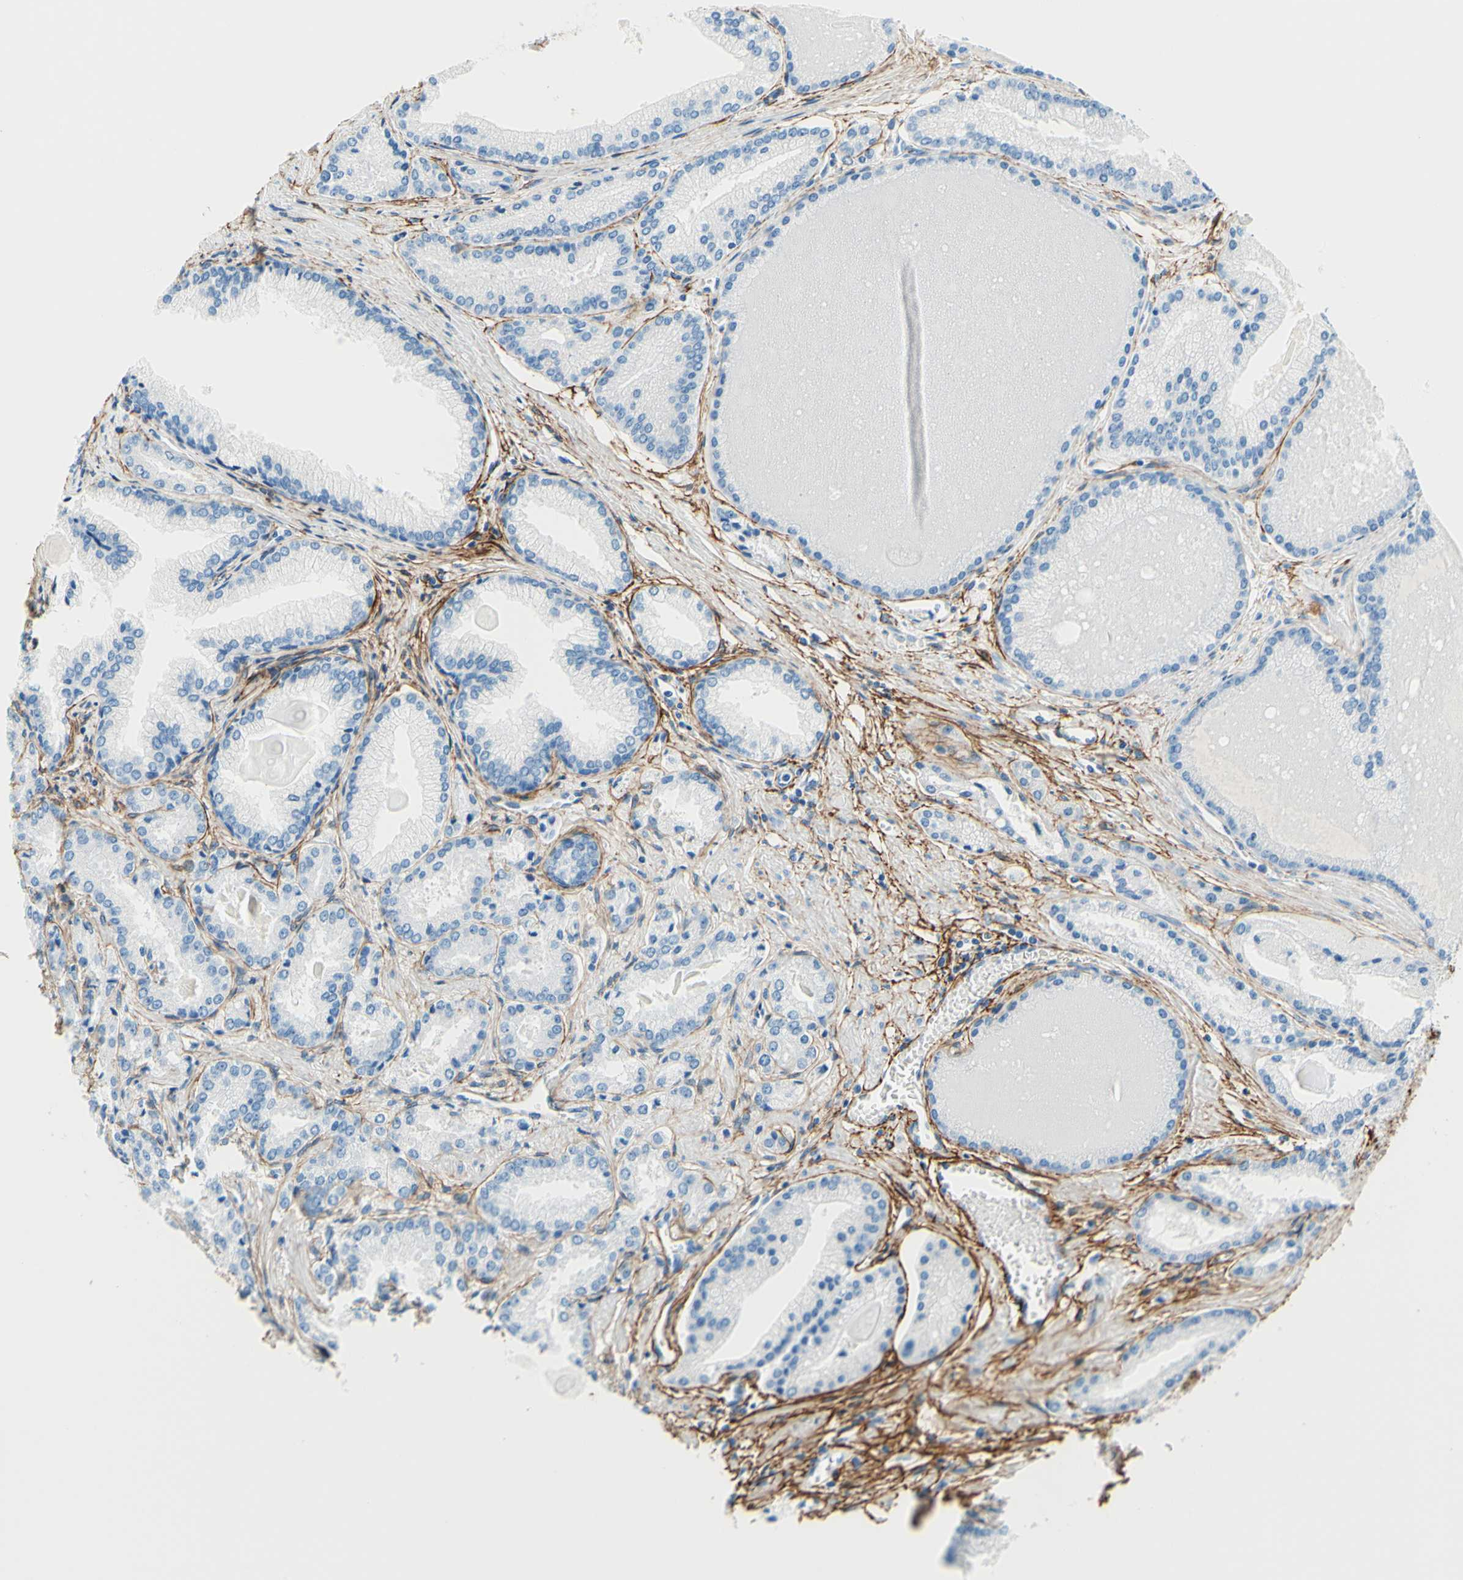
{"staining": {"intensity": "negative", "quantity": "none", "location": "none"}, "tissue": "prostate cancer", "cell_type": "Tumor cells", "image_type": "cancer", "snomed": [{"axis": "morphology", "description": "Adenocarcinoma, Low grade"}, {"axis": "topography", "description": "Prostate"}], "caption": "This is an immunohistochemistry (IHC) micrograph of human prostate cancer (adenocarcinoma (low-grade)). There is no staining in tumor cells.", "gene": "MFAP5", "patient": {"sex": "male", "age": 59}}